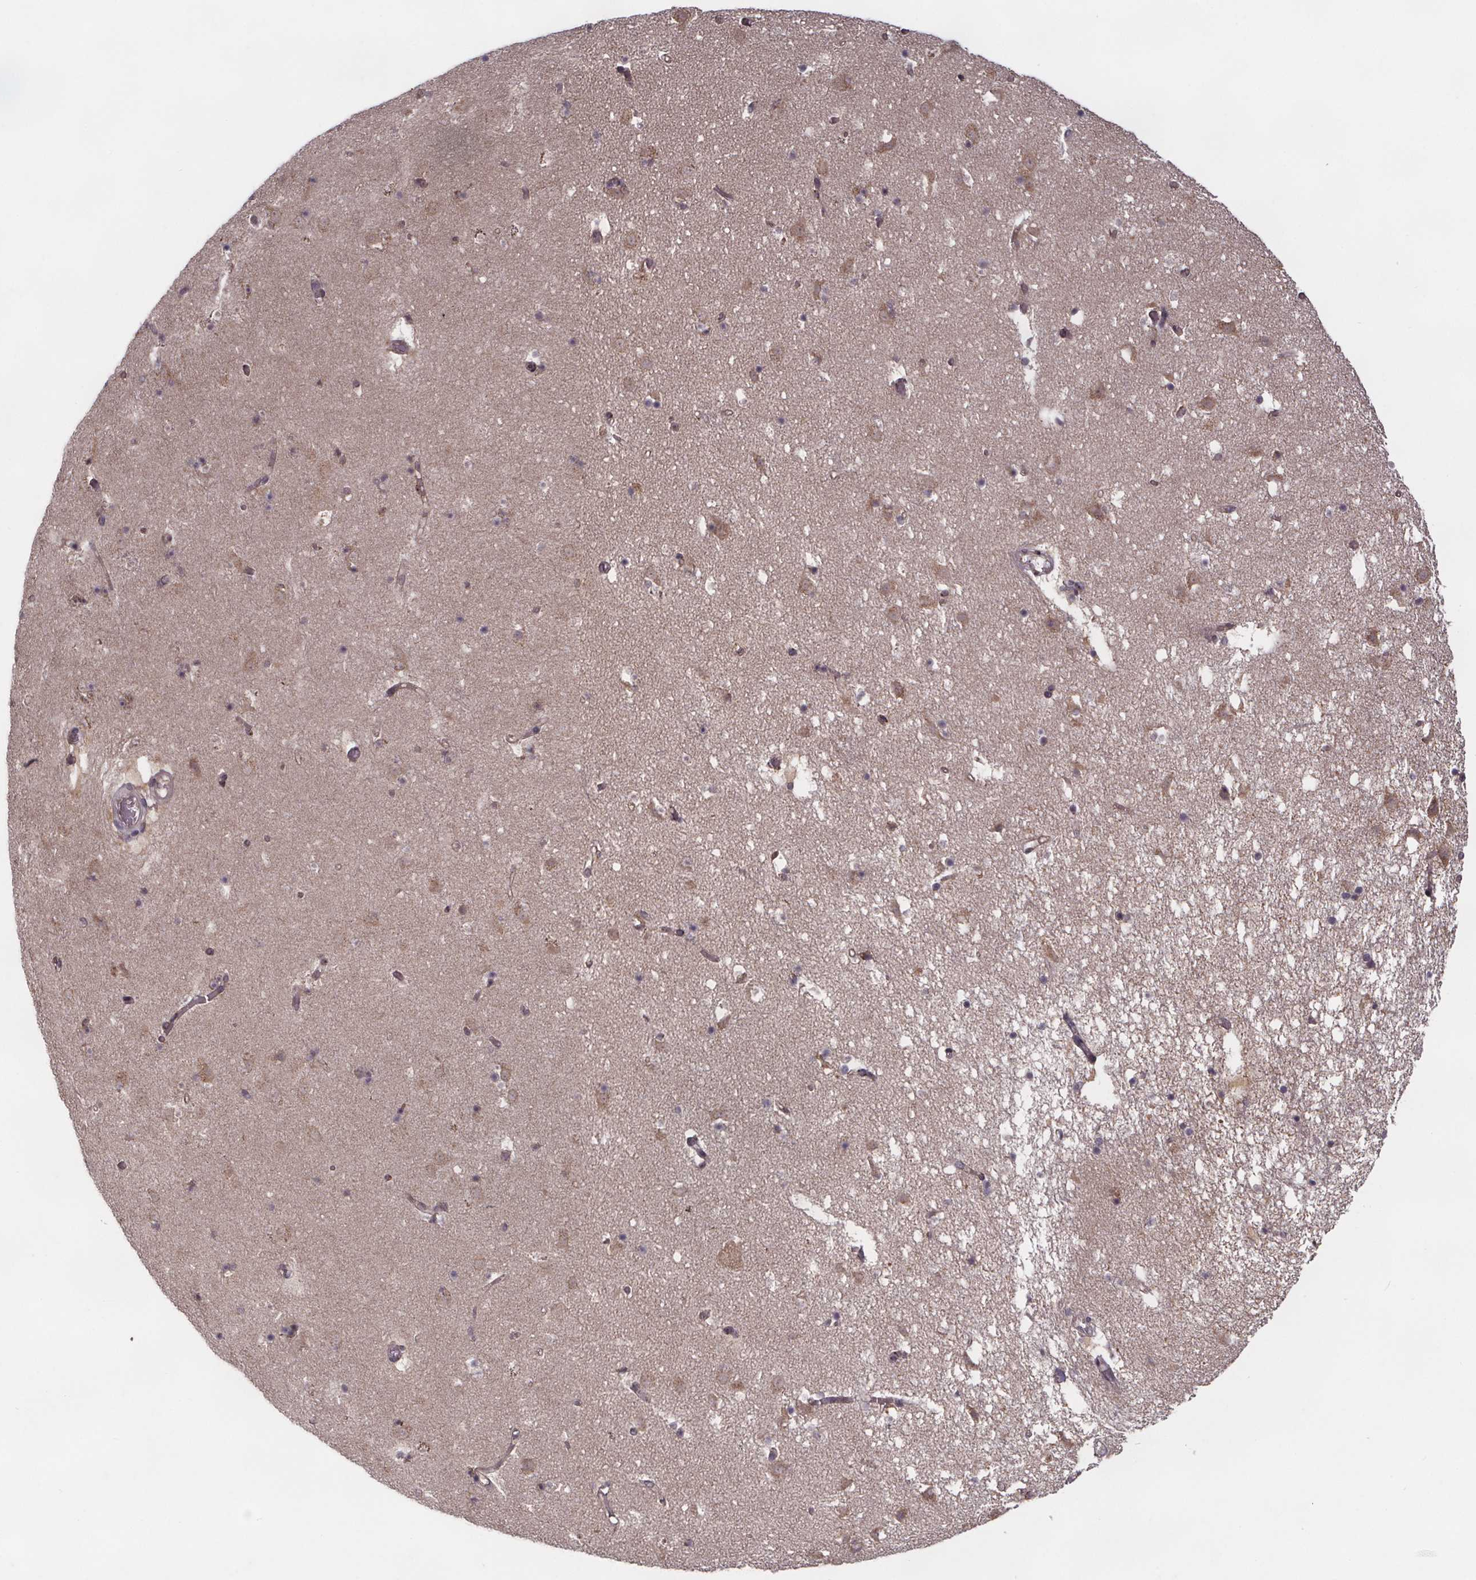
{"staining": {"intensity": "weak", "quantity": "25%-75%", "location": "cytoplasmic/membranous"}, "tissue": "caudate", "cell_type": "Glial cells", "image_type": "normal", "snomed": [{"axis": "morphology", "description": "Normal tissue, NOS"}, {"axis": "topography", "description": "Lateral ventricle wall"}], "caption": "Caudate stained for a protein (brown) exhibits weak cytoplasmic/membranous positive expression in about 25%-75% of glial cells.", "gene": "SAT1", "patient": {"sex": "female", "age": 42}}